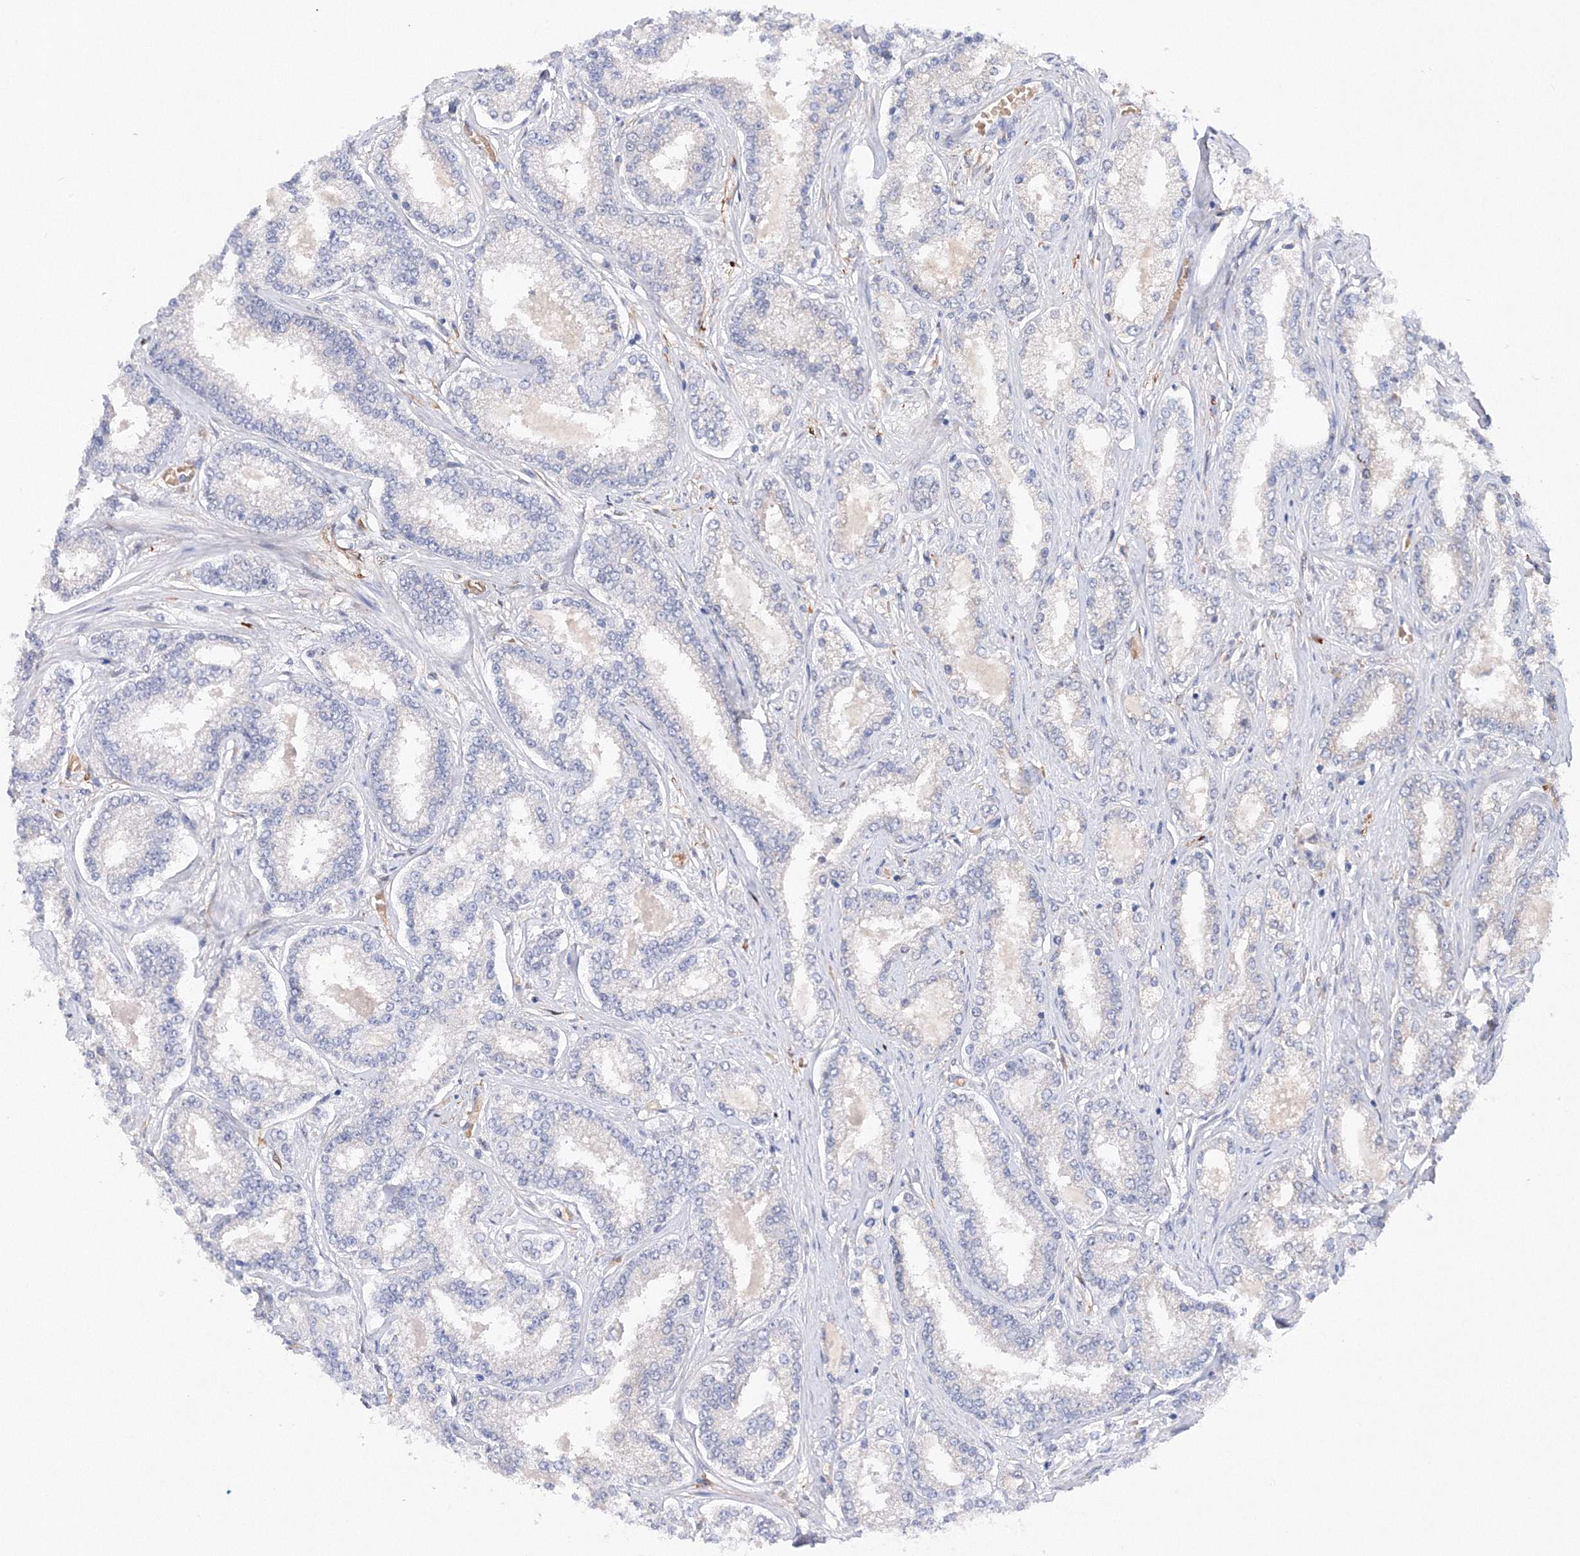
{"staining": {"intensity": "negative", "quantity": "none", "location": "none"}, "tissue": "prostate cancer", "cell_type": "Tumor cells", "image_type": "cancer", "snomed": [{"axis": "morphology", "description": "Normal tissue, NOS"}, {"axis": "morphology", "description": "Adenocarcinoma, High grade"}, {"axis": "topography", "description": "Prostate"}], "caption": "Tumor cells are negative for brown protein staining in prostate cancer (adenocarcinoma (high-grade)). (DAB (3,3'-diaminobenzidine) immunohistochemistry, high magnification).", "gene": "DIS3L2", "patient": {"sex": "male", "age": 83}}